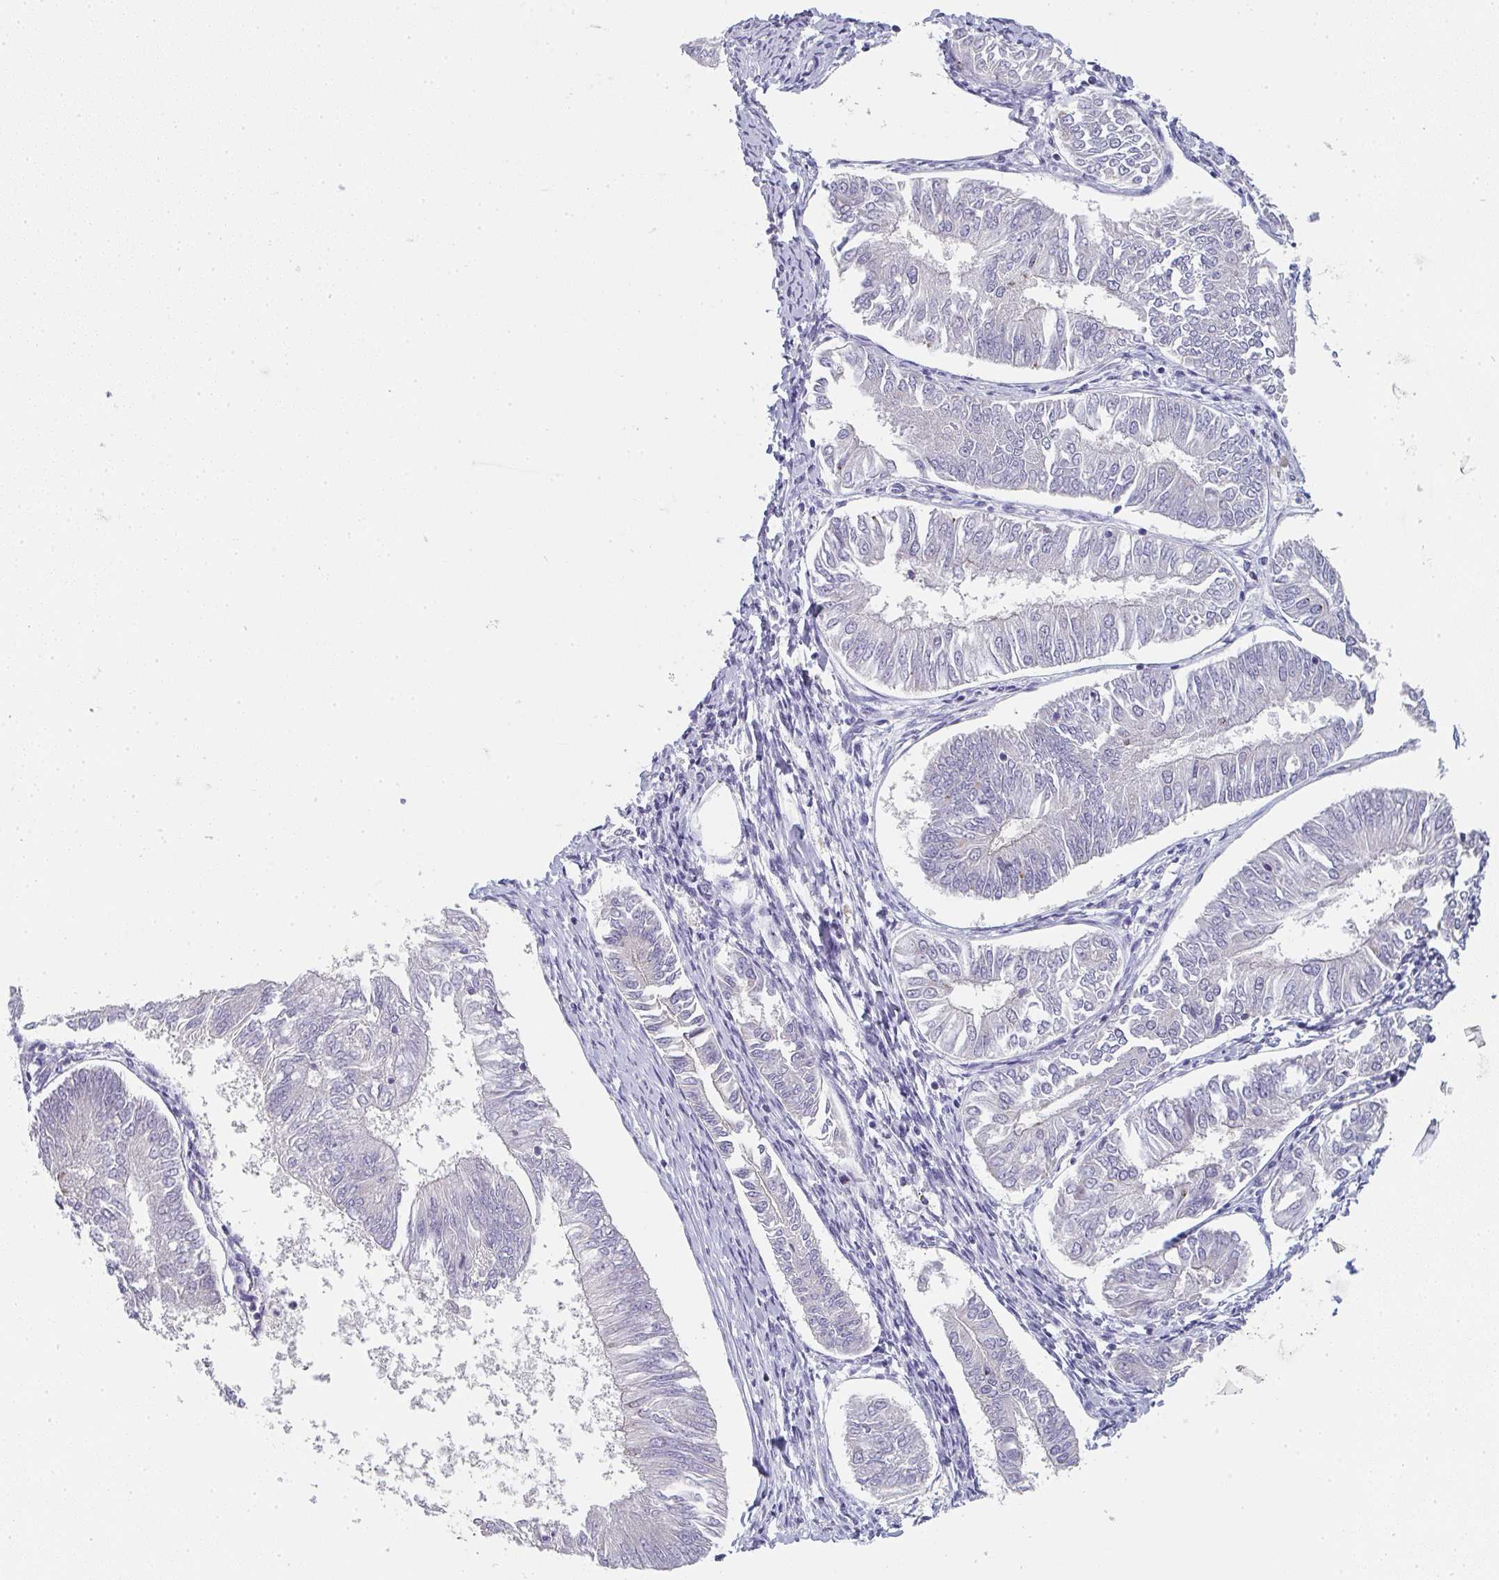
{"staining": {"intensity": "negative", "quantity": "none", "location": "none"}, "tissue": "endometrial cancer", "cell_type": "Tumor cells", "image_type": "cancer", "snomed": [{"axis": "morphology", "description": "Adenocarcinoma, NOS"}, {"axis": "topography", "description": "Endometrium"}], "caption": "Tumor cells show no significant protein positivity in endometrial cancer.", "gene": "CHMP5", "patient": {"sex": "female", "age": 58}}